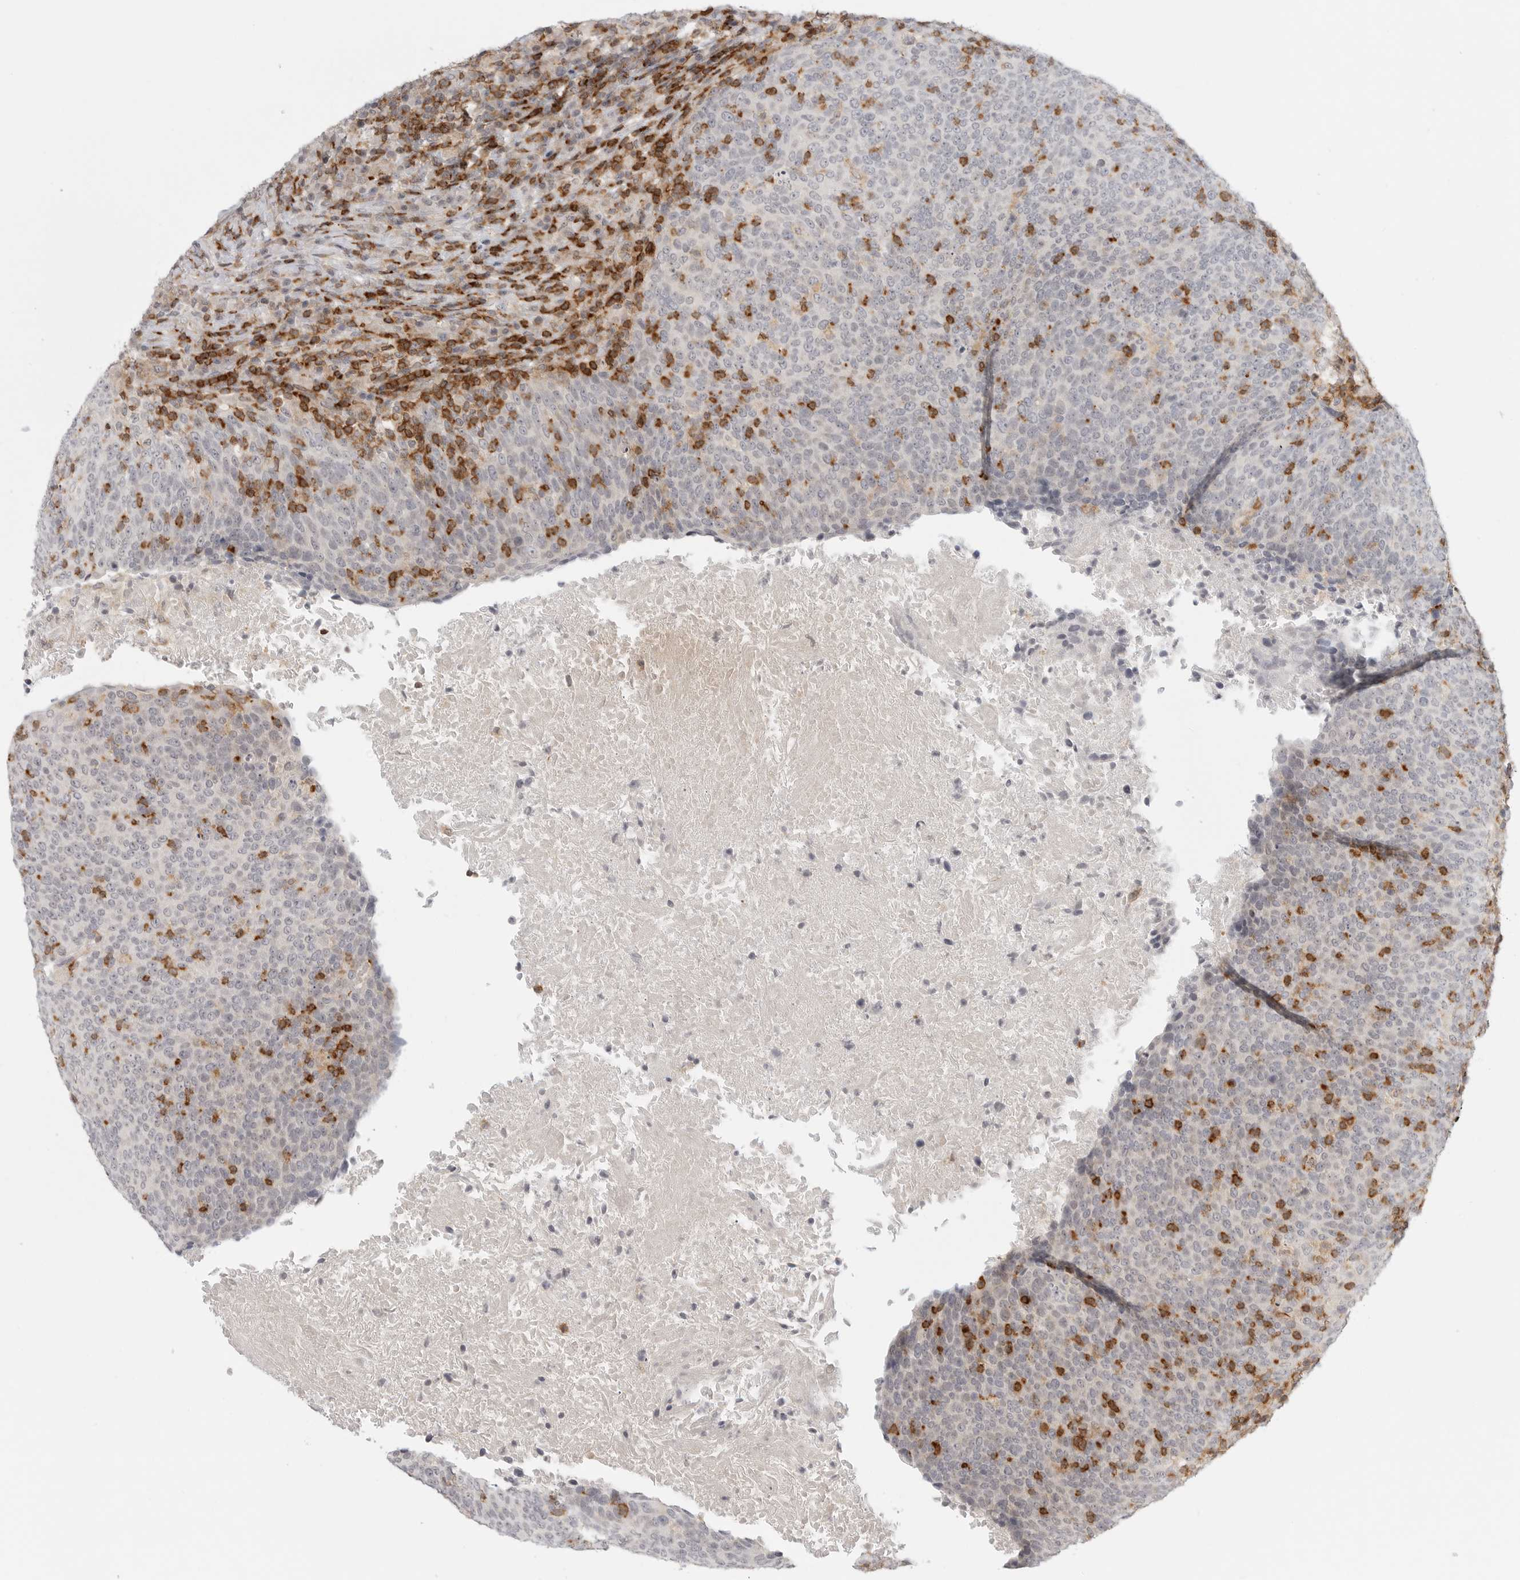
{"staining": {"intensity": "negative", "quantity": "none", "location": "none"}, "tissue": "head and neck cancer", "cell_type": "Tumor cells", "image_type": "cancer", "snomed": [{"axis": "morphology", "description": "Squamous cell carcinoma, NOS"}, {"axis": "morphology", "description": "Squamous cell carcinoma, metastatic, NOS"}, {"axis": "topography", "description": "Lymph node"}, {"axis": "topography", "description": "Head-Neck"}], "caption": "Tumor cells show no significant protein expression in head and neck metastatic squamous cell carcinoma.", "gene": "SH3KBP1", "patient": {"sex": "male", "age": 62}}